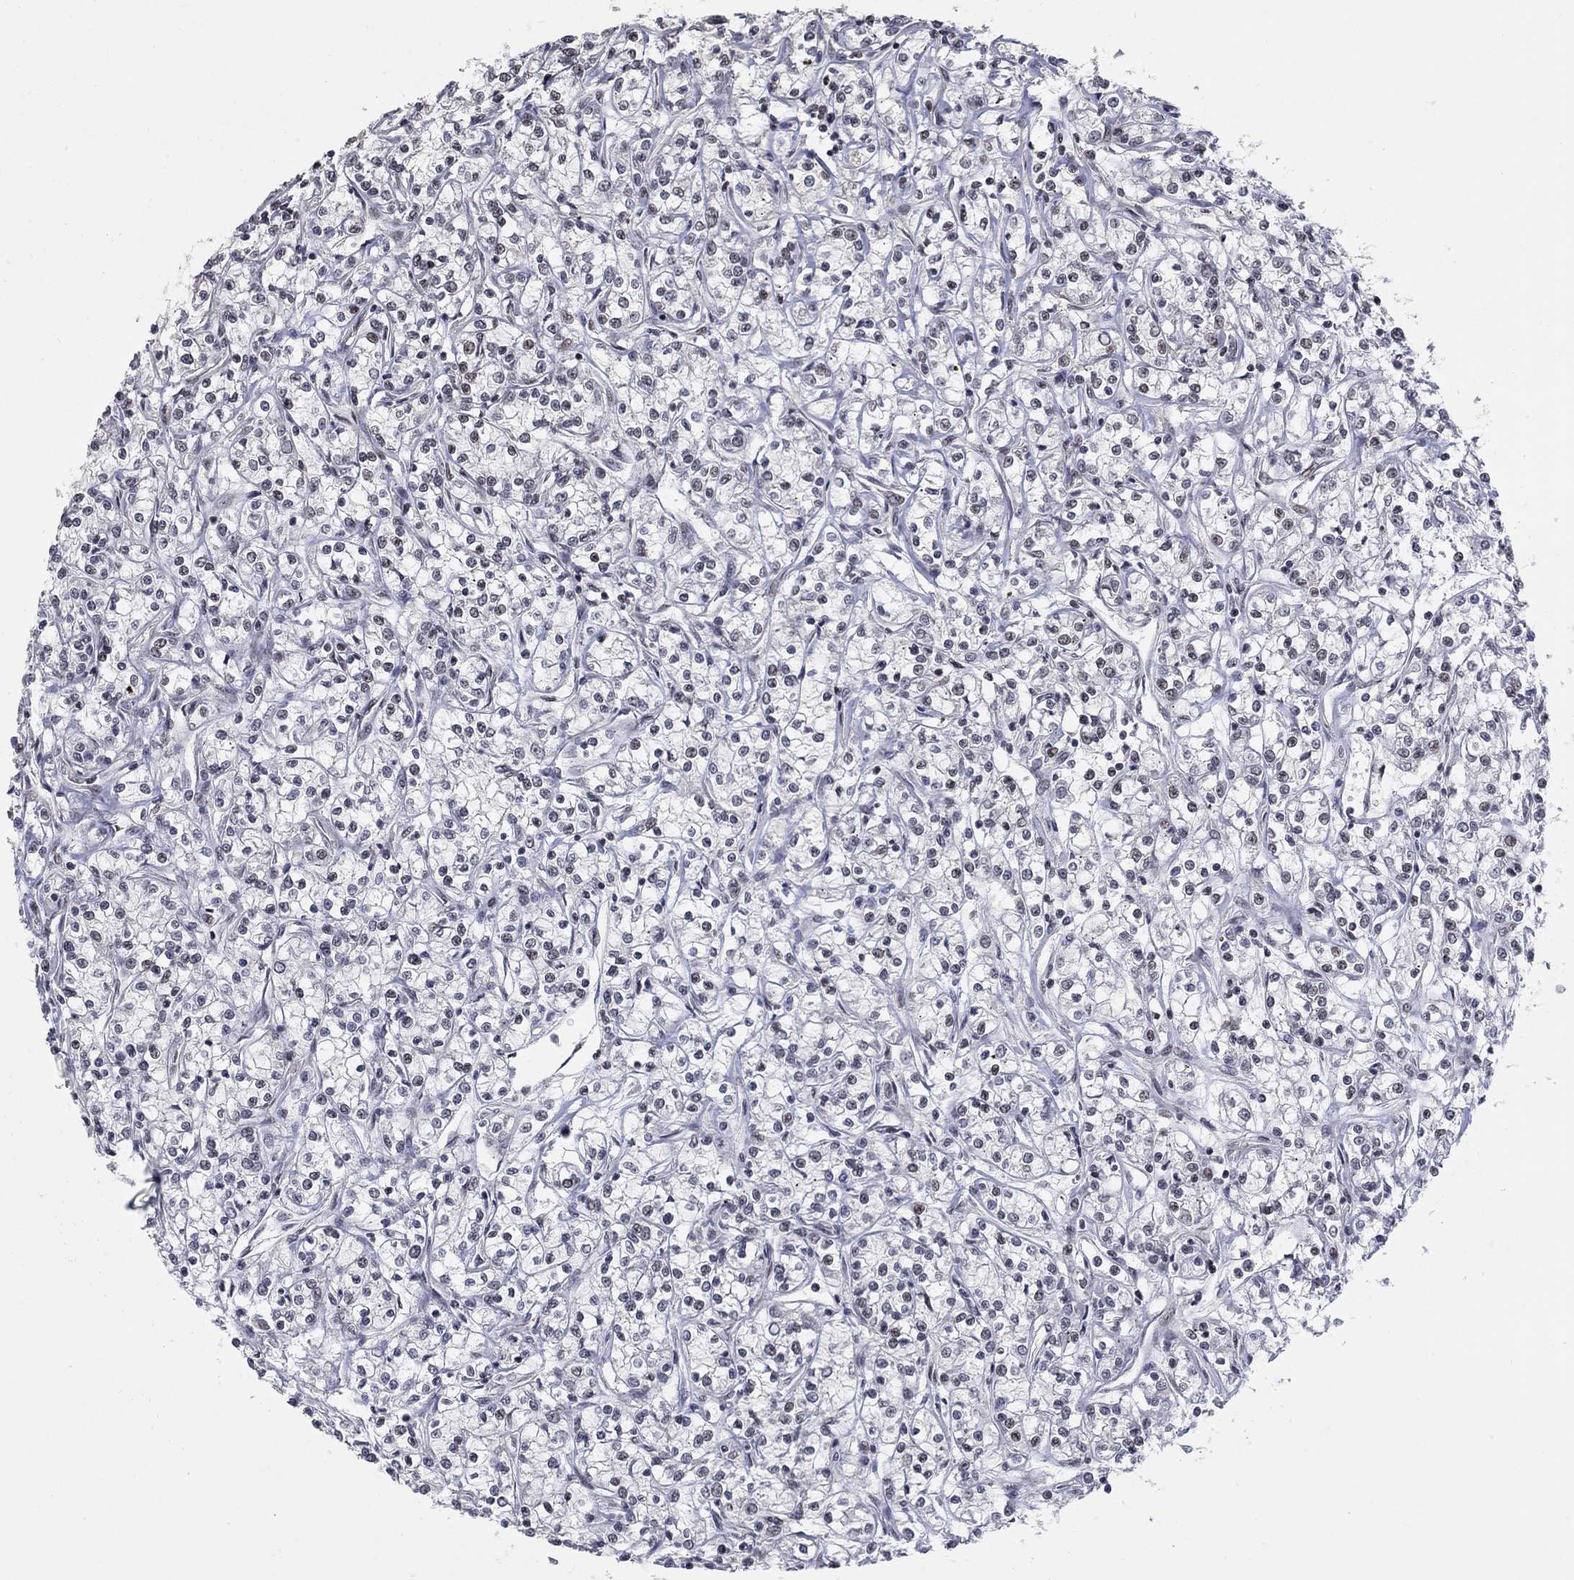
{"staining": {"intensity": "negative", "quantity": "none", "location": "none"}, "tissue": "renal cancer", "cell_type": "Tumor cells", "image_type": "cancer", "snomed": [{"axis": "morphology", "description": "Adenocarcinoma, NOS"}, {"axis": "topography", "description": "Kidney"}], "caption": "The micrograph reveals no staining of tumor cells in renal adenocarcinoma.", "gene": "PNISR", "patient": {"sex": "female", "age": 59}}